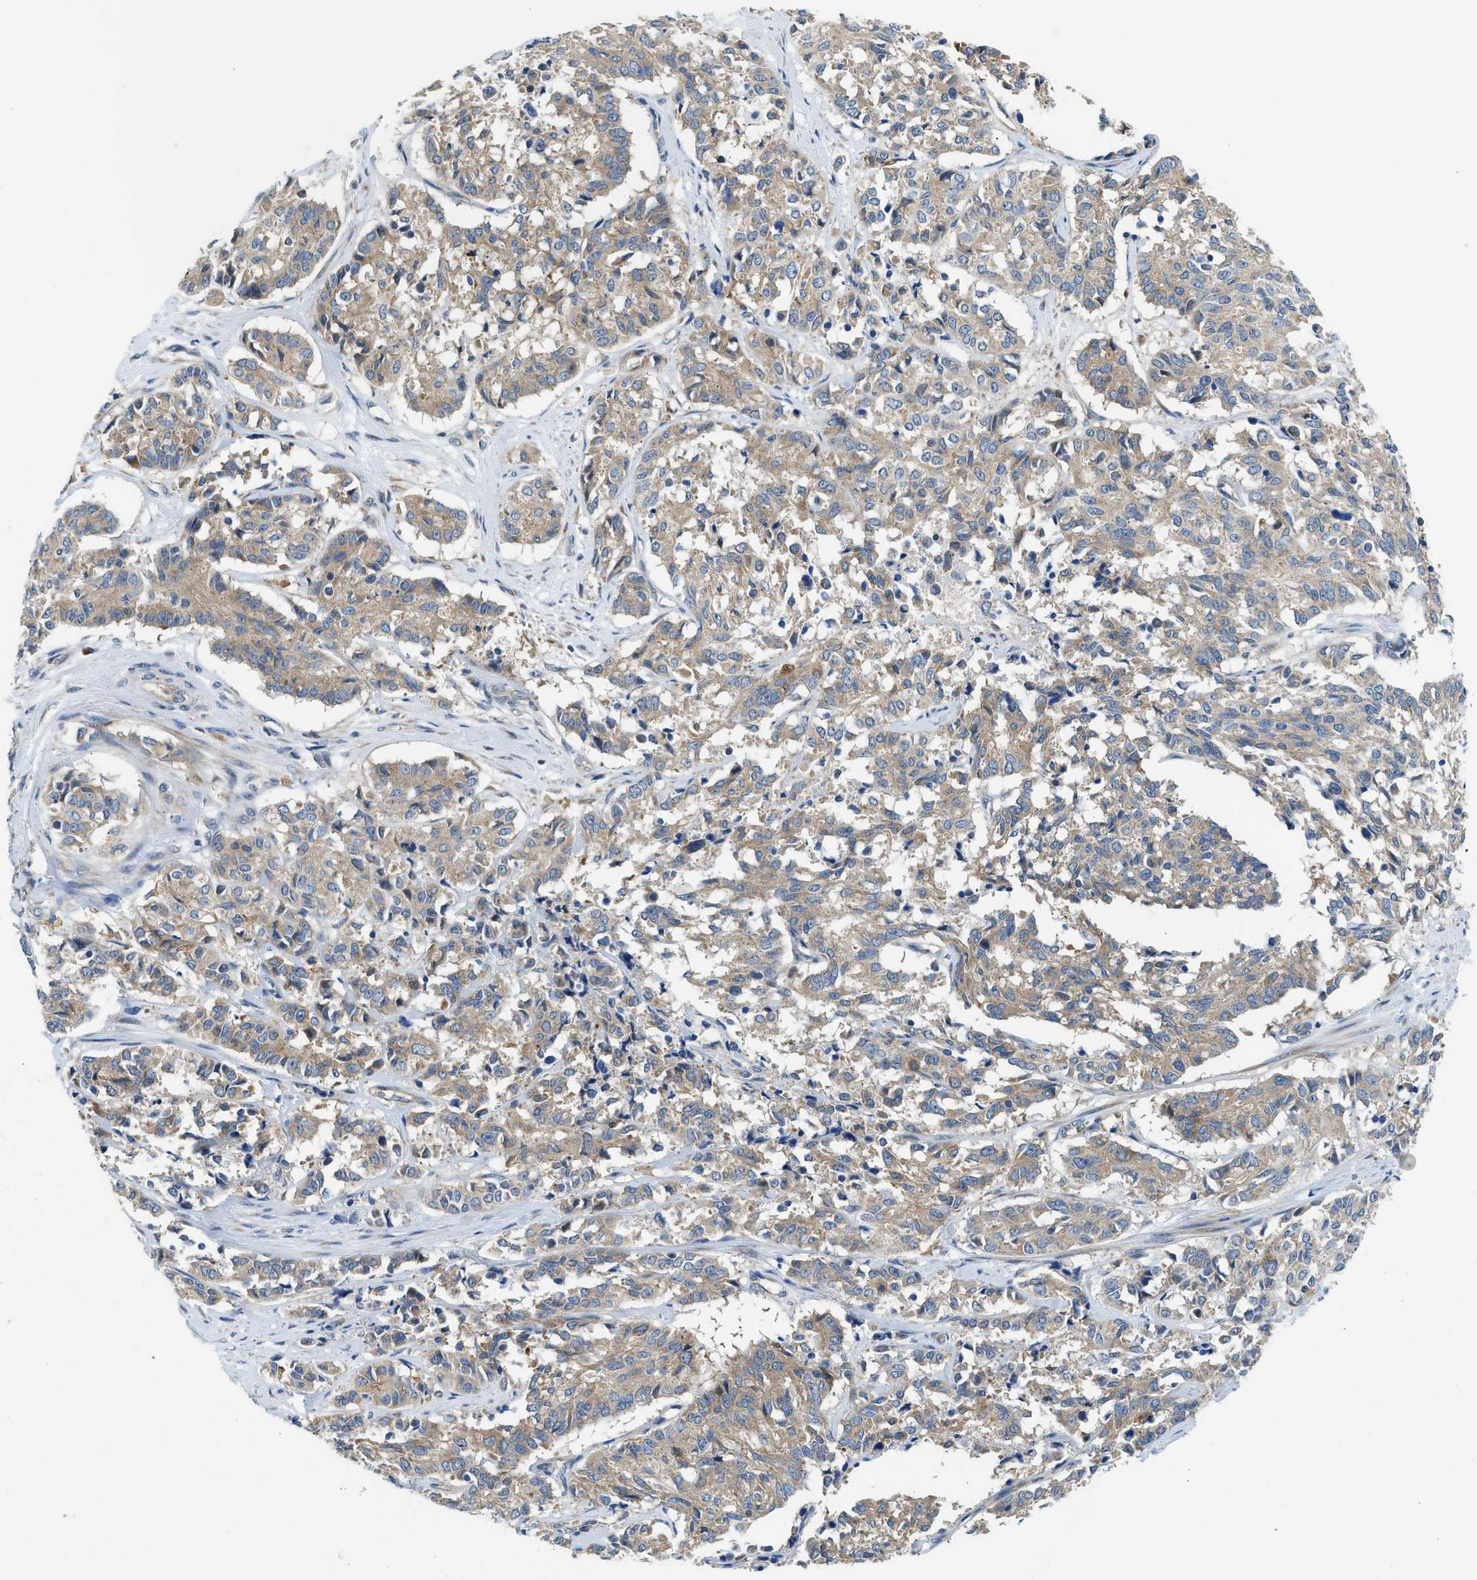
{"staining": {"intensity": "moderate", "quantity": ">75%", "location": "cytoplasmic/membranous"}, "tissue": "cervical cancer", "cell_type": "Tumor cells", "image_type": "cancer", "snomed": [{"axis": "morphology", "description": "Squamous cell carcinoma, NOS"}, {"axis": "topography", "description": "Cervix"}], "caption": "Tumor cells reveal medium levels of moderate cytoplasmic/membranous positivity in about >75% of cells in human squamous cell carcinoma (cervical). (Stains: DAB in brown, nuclei in blue, Microscopy: brightfield microscopy at high magnification).", "gene": "LPIN2", "patient": {"sex": "female", "age": 35}}